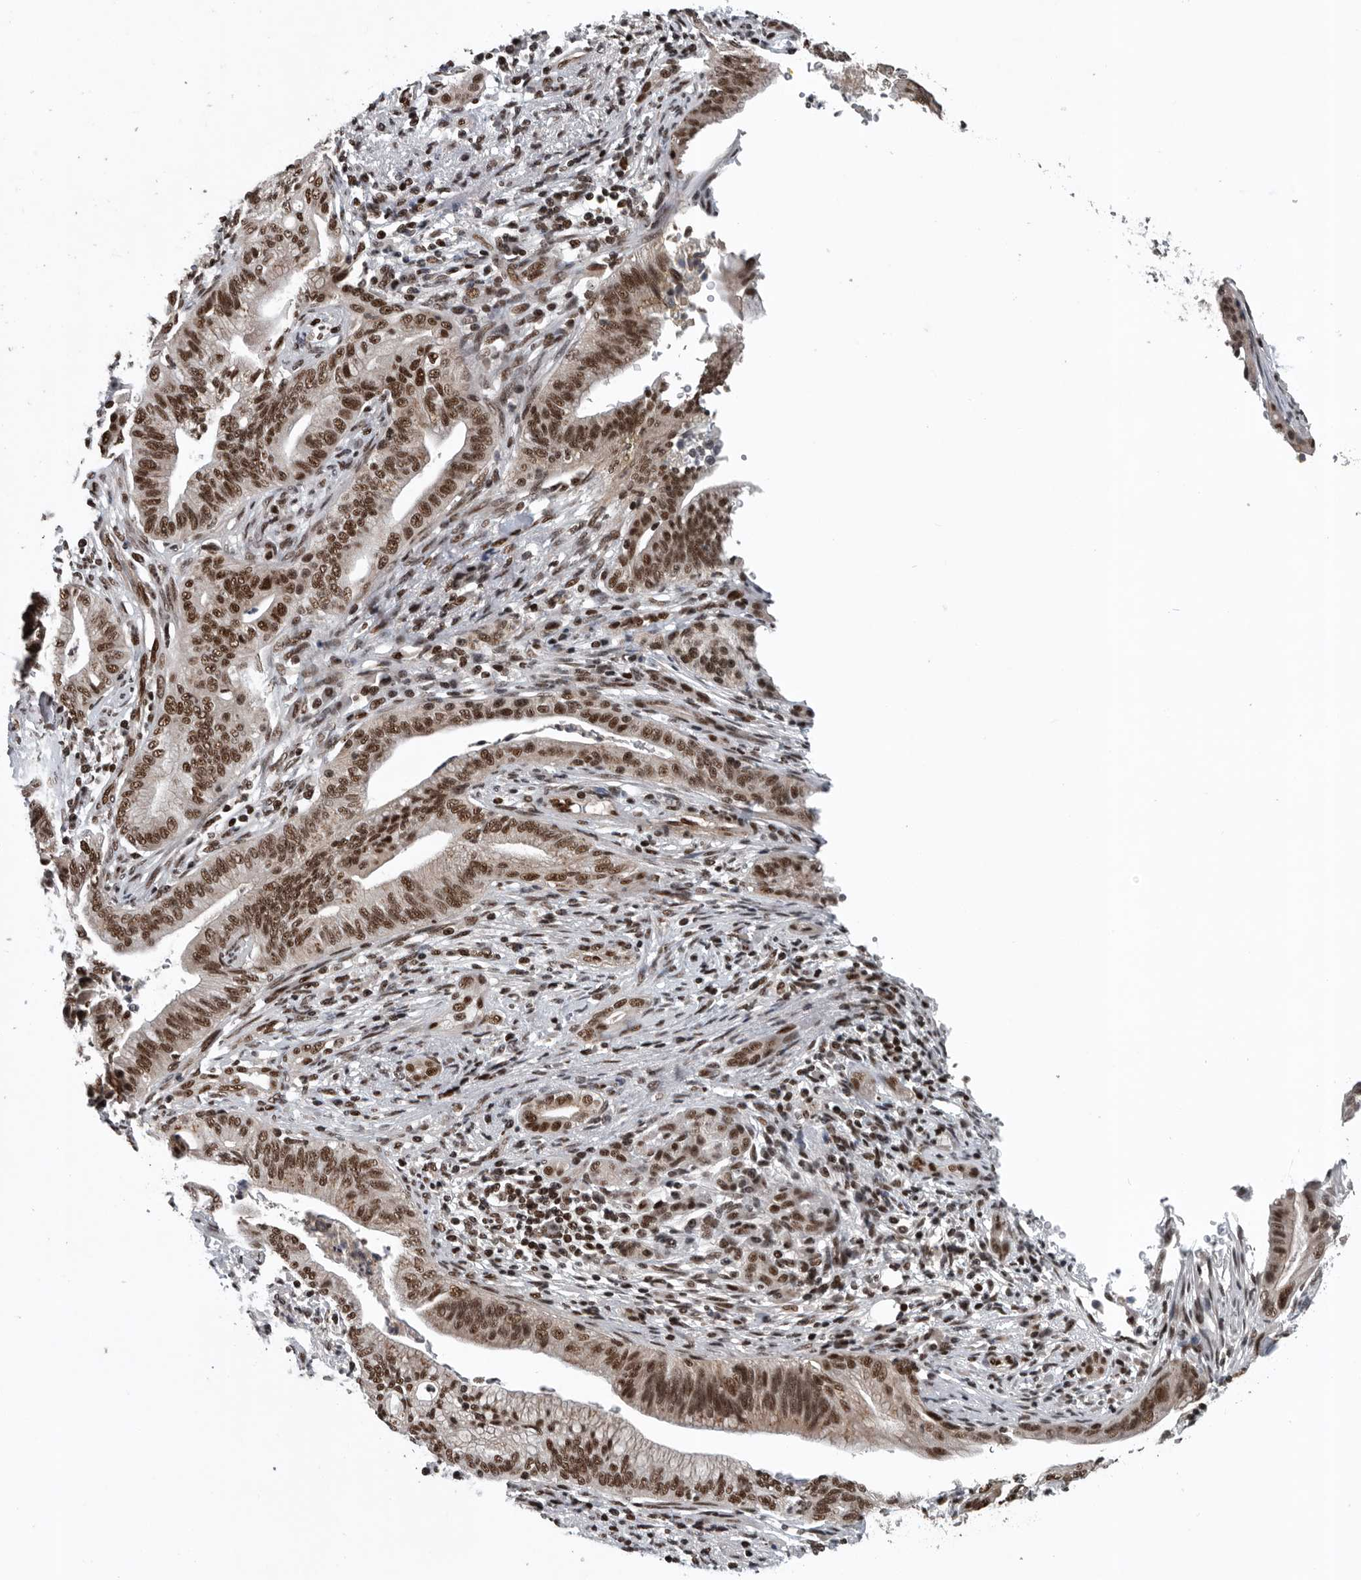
{"staining": {"intensity": "moderate", "quantity": ">75%", "location": "nuclear"}, "tissue": "pancreatic cancer", "cell_type": "Tumor cells", "image_type": "cancer", "snomed": [{"axis": "morphology", "description": "Adenocarcinoma, NOS"}, {"axis": "topography", "description": "Pancreas"}], "caption": "Immunohistochemistry (IHC) staining of pancreatic cancer (adenocarcinoma), which exhibits medium levels of moderate nuclear positivity in approximately >75% of tumor cells indicating moderate nuclear protein staining. The staining was performed using DAB (3,3'-diaminobenzidine) (brown) for protein detection and nuclei were counterstained in hematoxylin (blue).", "gene": "SENP7", "patient": {"sex": "male", "age": 58}}